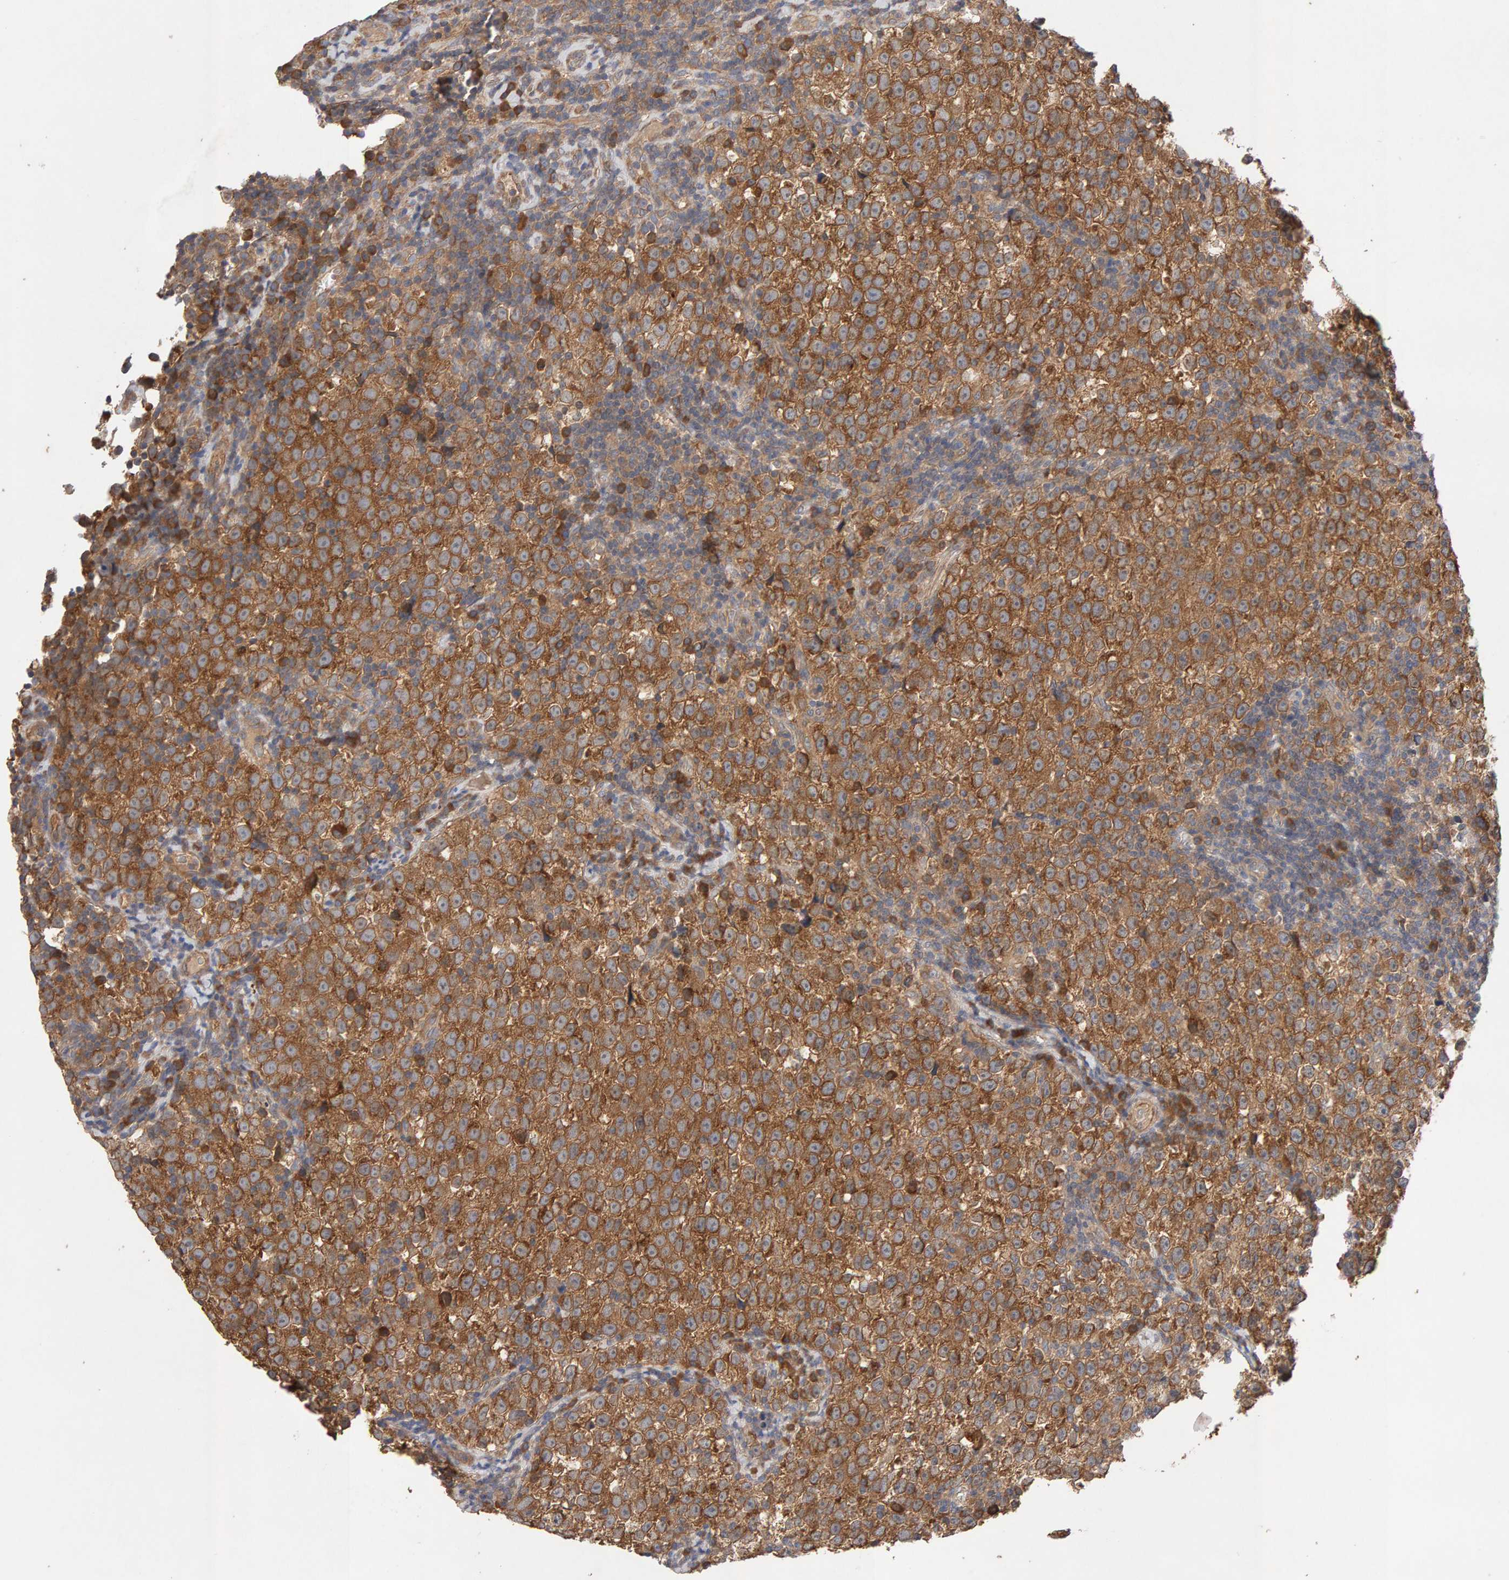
{"staining": {"intensity": "strong", "quantity": ">75%", "location": "cytoplasmic/membranous"}, "tissue": "testis cancer", "cell_type": "Tumor cells", "image_type": "cancer", "snomed": [{"axis": "morphology", "description": "Normal tissue, NOS"}, {"axis": "morphology", "description": "Seminoma, NOS"}, {"axis": "topography", "description": "Testis"}], "caption": "Immunohistochemistry of testis seminoma shows high levels of strong cytoplasmic/membranous expression in about >75% of tumor cells.", "gene": "RNF19A", "patient": {"sex": "male", "age": 43}}